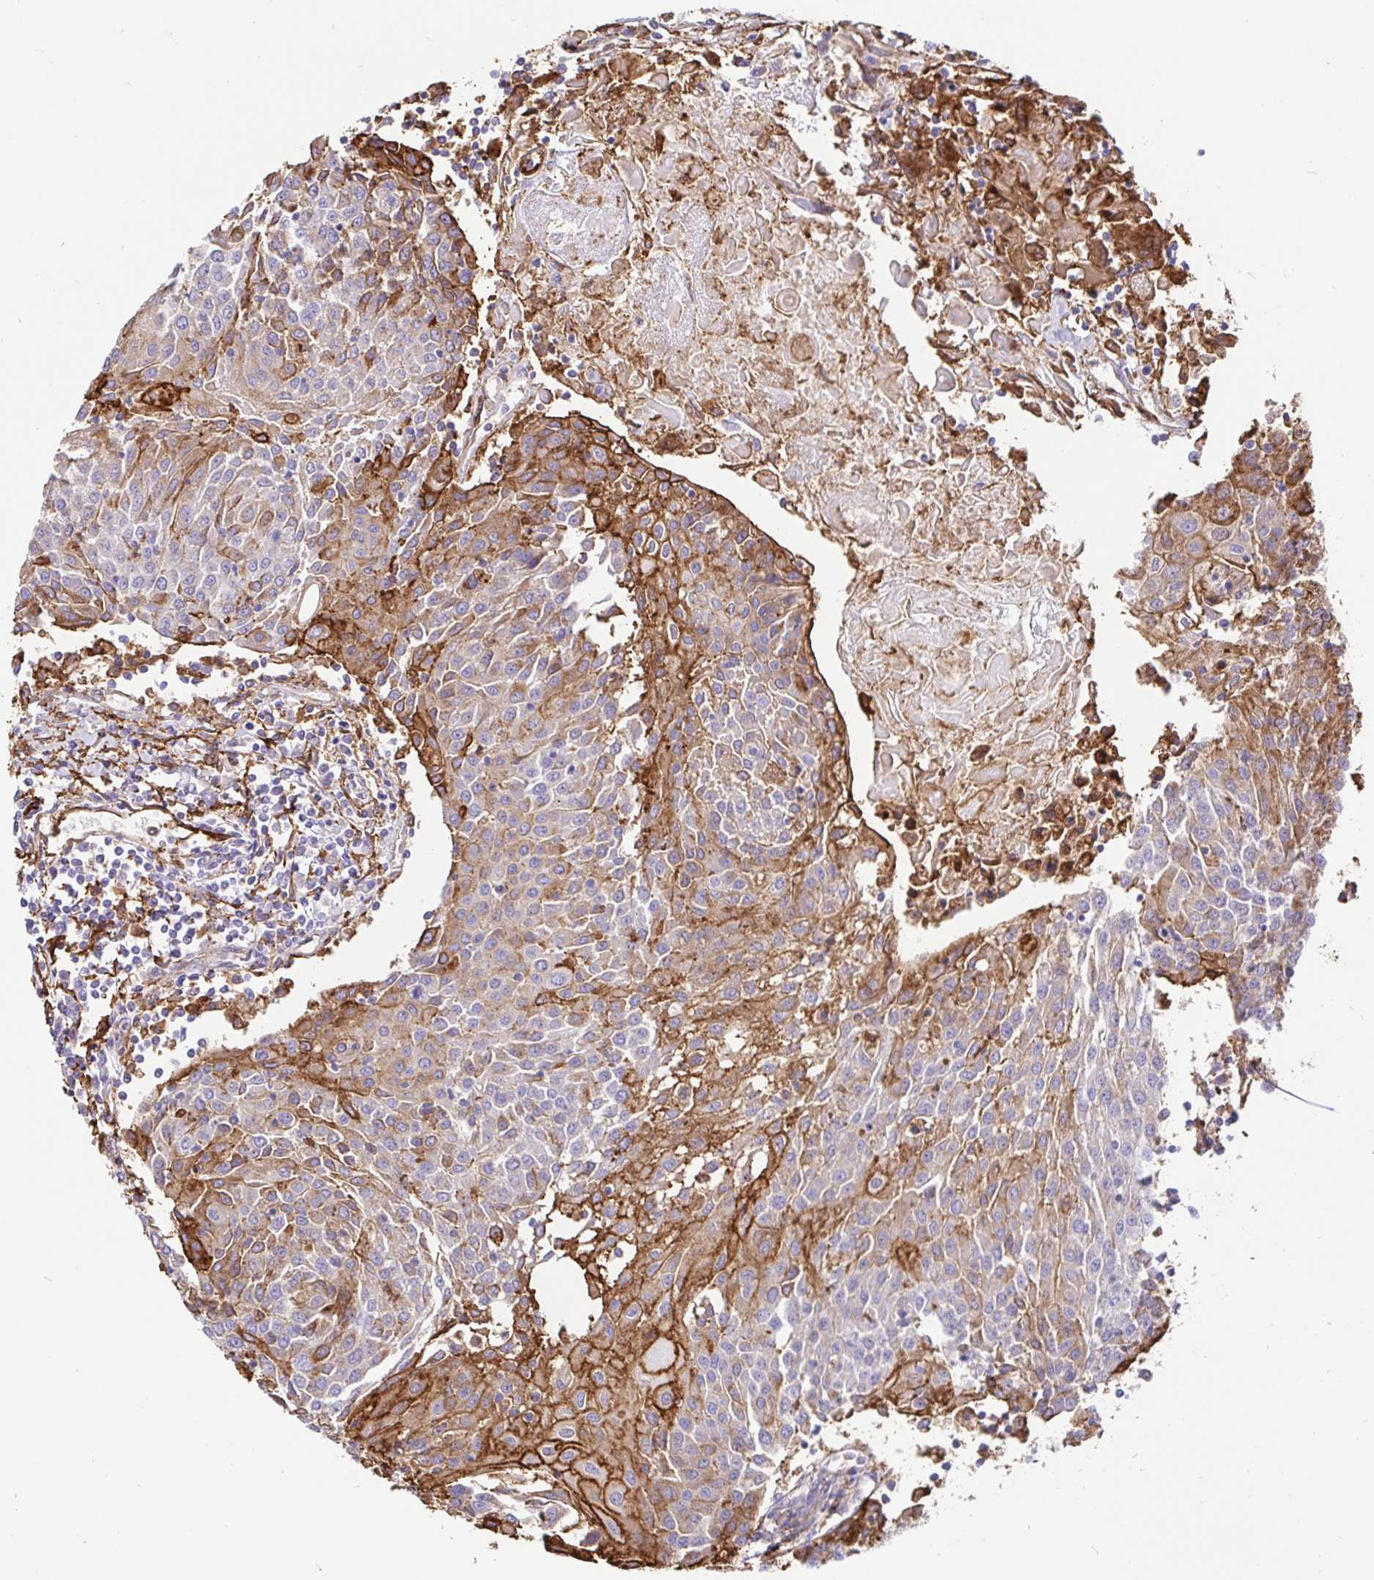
{"staining": {"intensity": "moderate", "quantity": "25%-75%", "location": "cytoplasmic/membranous"}, "tissue": "urothelial cancer", "cell_type": "Tumor cells", "image_type": "cancer", "snomed": [{"axis": "morphology", "description": "Urothelial carcinoma, High grade"}, {"axis": "topography", "description": "Urinary bladder"}], "caption": "Immunohistochemical staining of high-grade urothelial carcinoma reveals medium levels of moderate cytoplasmic/membranous protein positivity in approximately 25%-75% of tumor cells.", "gene": "ANXA2", "patient": {"sex": "female", "age": 85}}